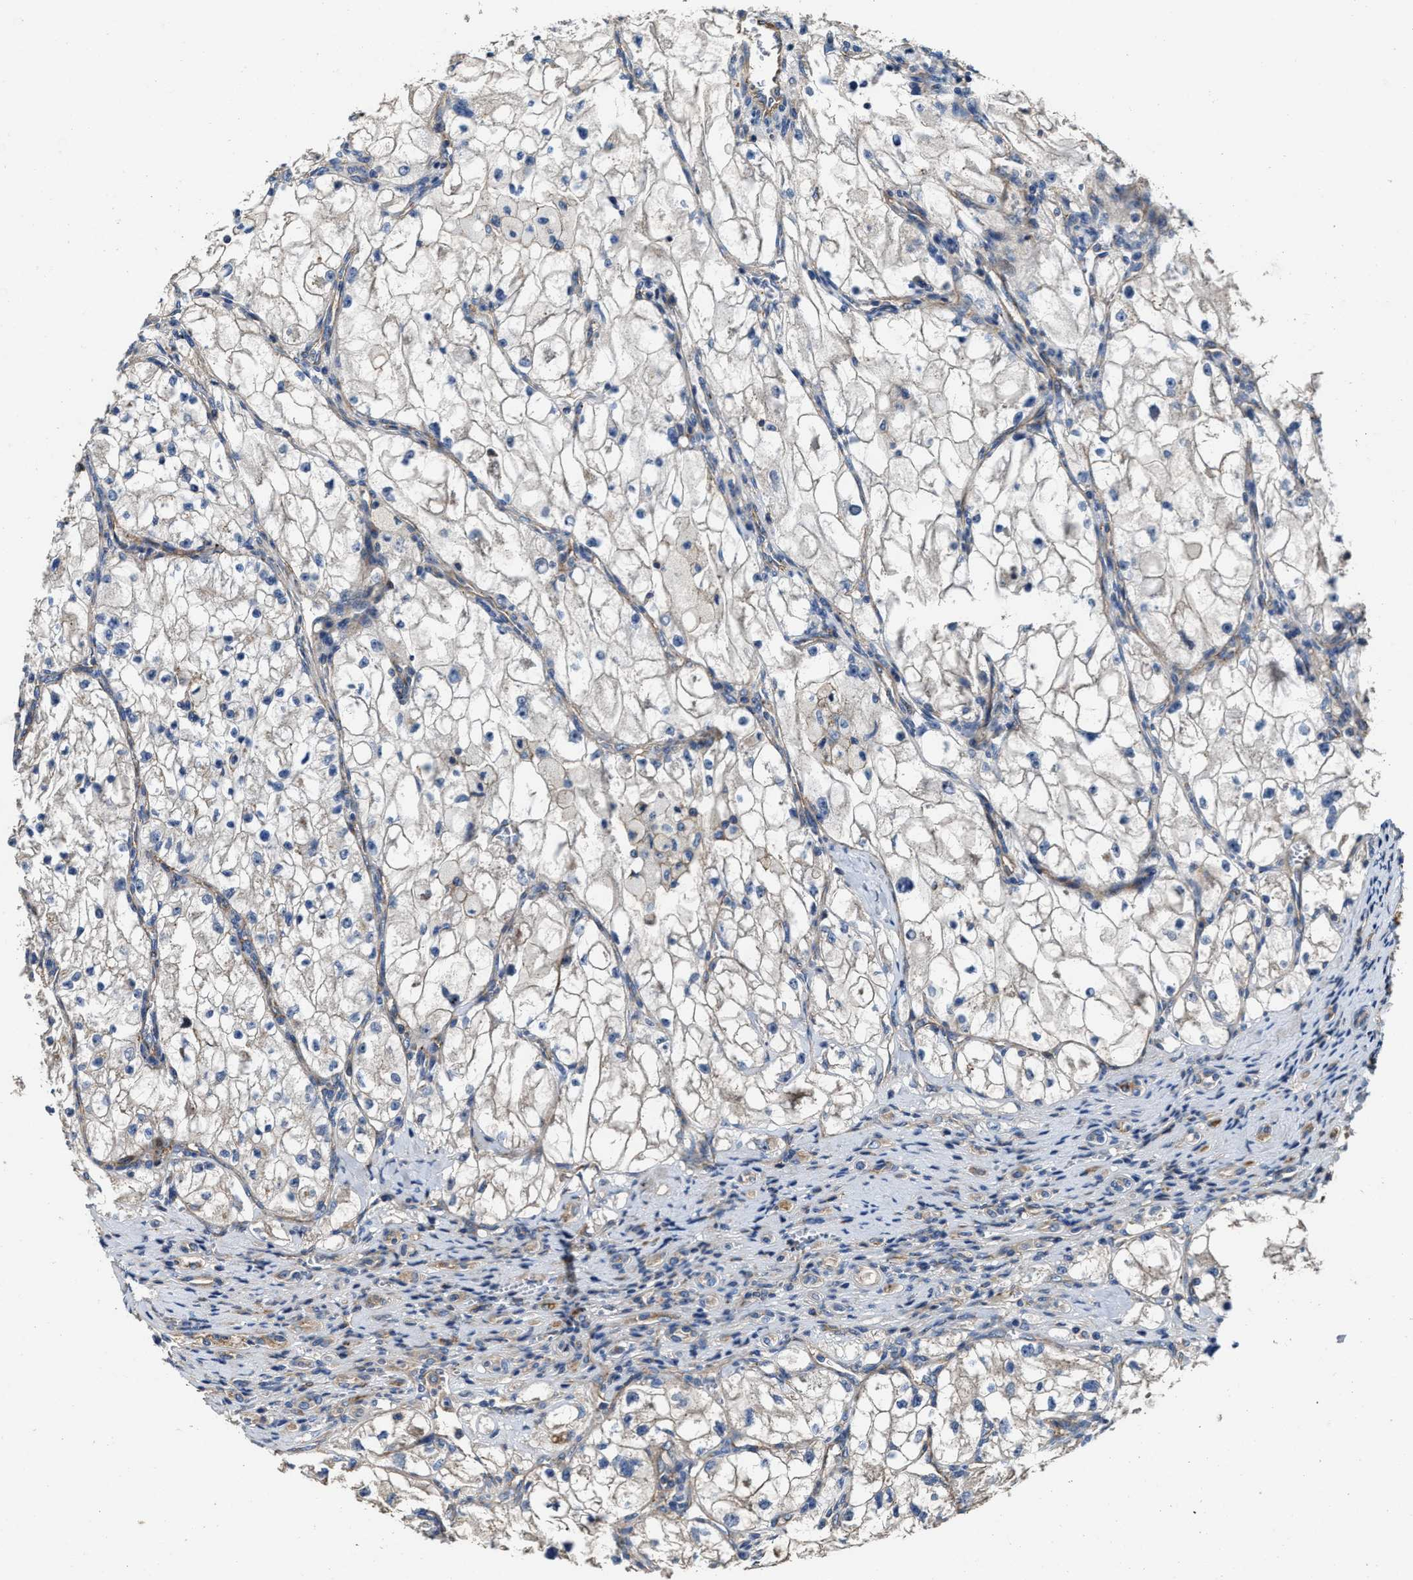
{"staining": {"intensity": "negative", "quantity": "none", "location": "none"}, "tissue": "renal cancer", "cell_type": "Tumor cells", "image_type": "cancer", "snomed": [{"axis": "morphology", "description": "Adenocarcinoma, NOS"}, {"axis": "topography", "description": "Kidney"}], "caption": "Immunohistochemistry micrograph of neoplastic tissue: human renal cancer stained with DAB (3,3'-diaminobenzidine) reveals no significant protein staining in tumor cells.", "gene": "PTAR1", "patient": {"sex": "female", "age": 70}}